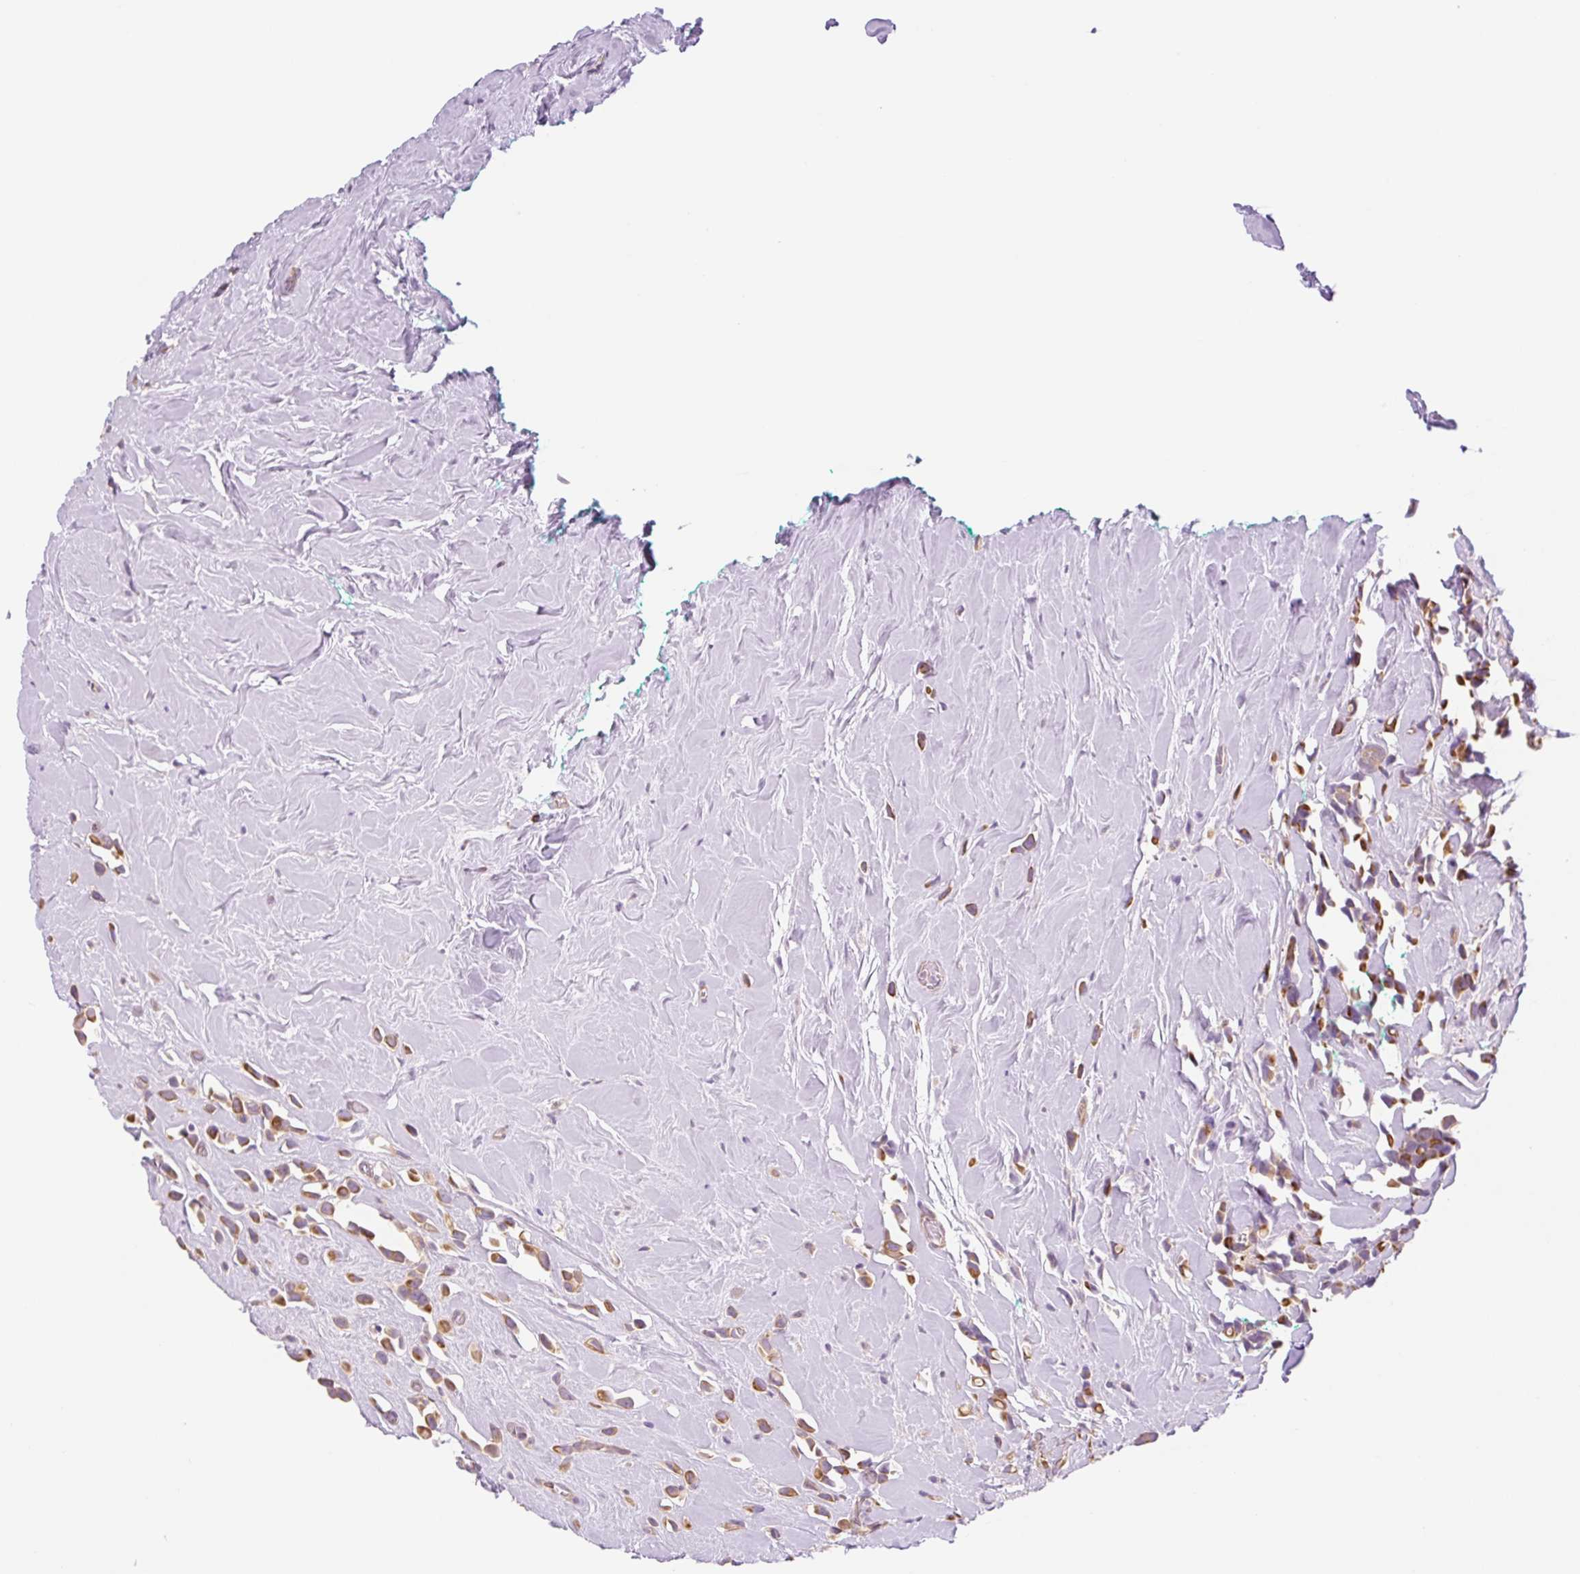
{"staining": {"intensity": "moderate", "quantity": ">75%", "location": "cytoplasmic/membranous"}, "tissue": "breast cancer", "cell_type": "Tumor cells", "image_type": "cancer", "snomed": [{"axis": "morphology", "description": "Duct carcinoma"}, {"axis": "topography", "description": "Breast"}], "caption": "Immunohistochemistry micrograph of neoplastic tissue: human breast cancer stained using immunohistochemistry reveals medium levels of moderate protein expression localized specifically in the cytoplasmic/membranous of tumor cells, appearing as a cytoplasmic/membranous brown color.", "gene": "NLRP5", "patient": {"sex": "female", "age": 80}}